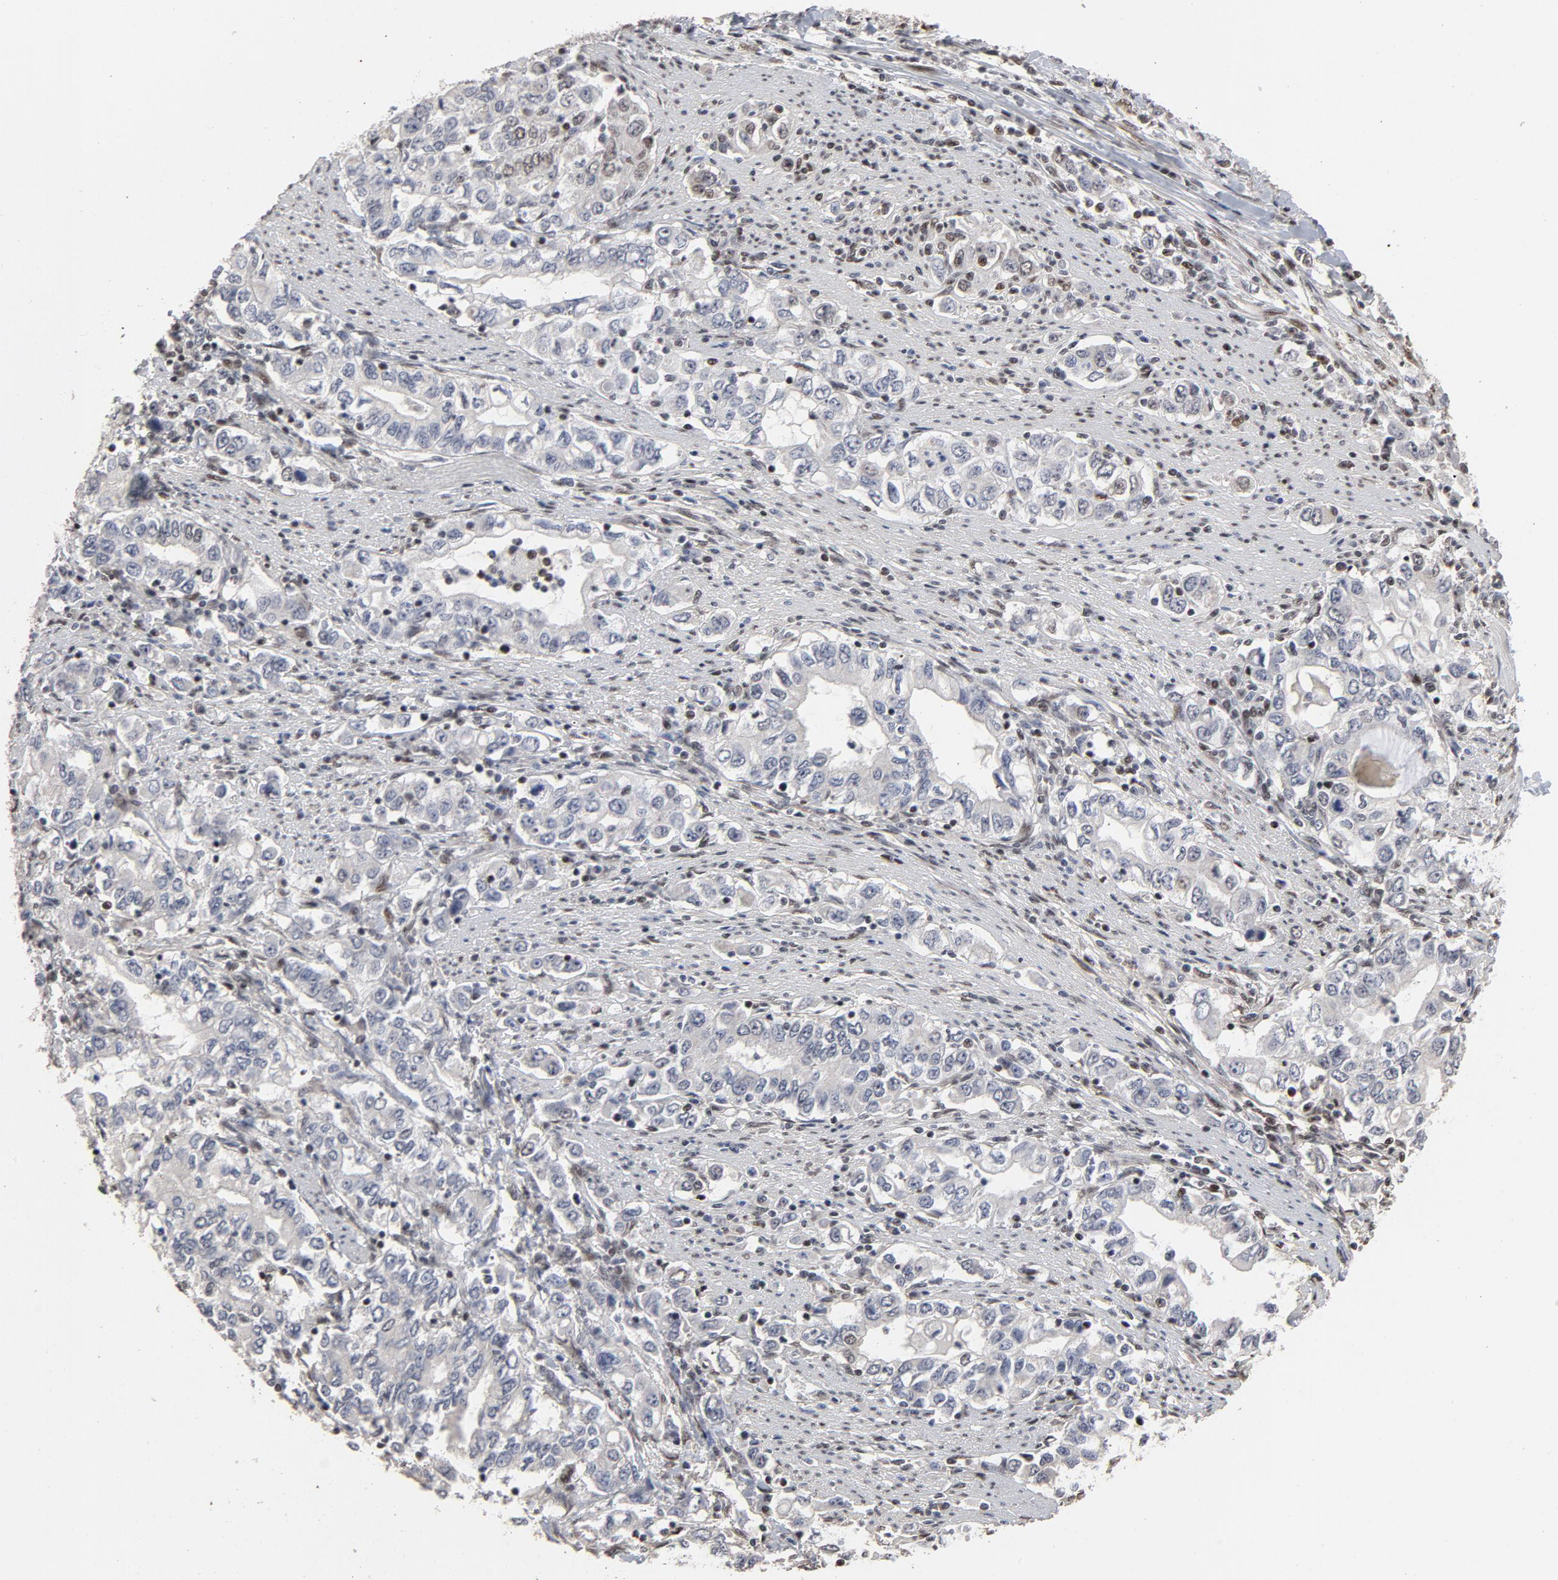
{"staining": {"intensity": "weak", "quantity": "<25%", "location": "nuclear"}, "tissue": "stomach cancer", "cell_type": "Tumor cells", "image_type": "cancer", "snomed": [{"axis": "morphology", "description": "Adenocarcinoma, NOS"}, {"axis": "topography", "description": "Stomach, lower"}], "caption": "An immunohistochemistry photomicrograph of adenocarcinoma (stomach) is shown. There is no staining in tumor cells of adenocarcinoma (stomach).", "gene": "TP53RK", "patient": {"sex": "female", "age": 72}}